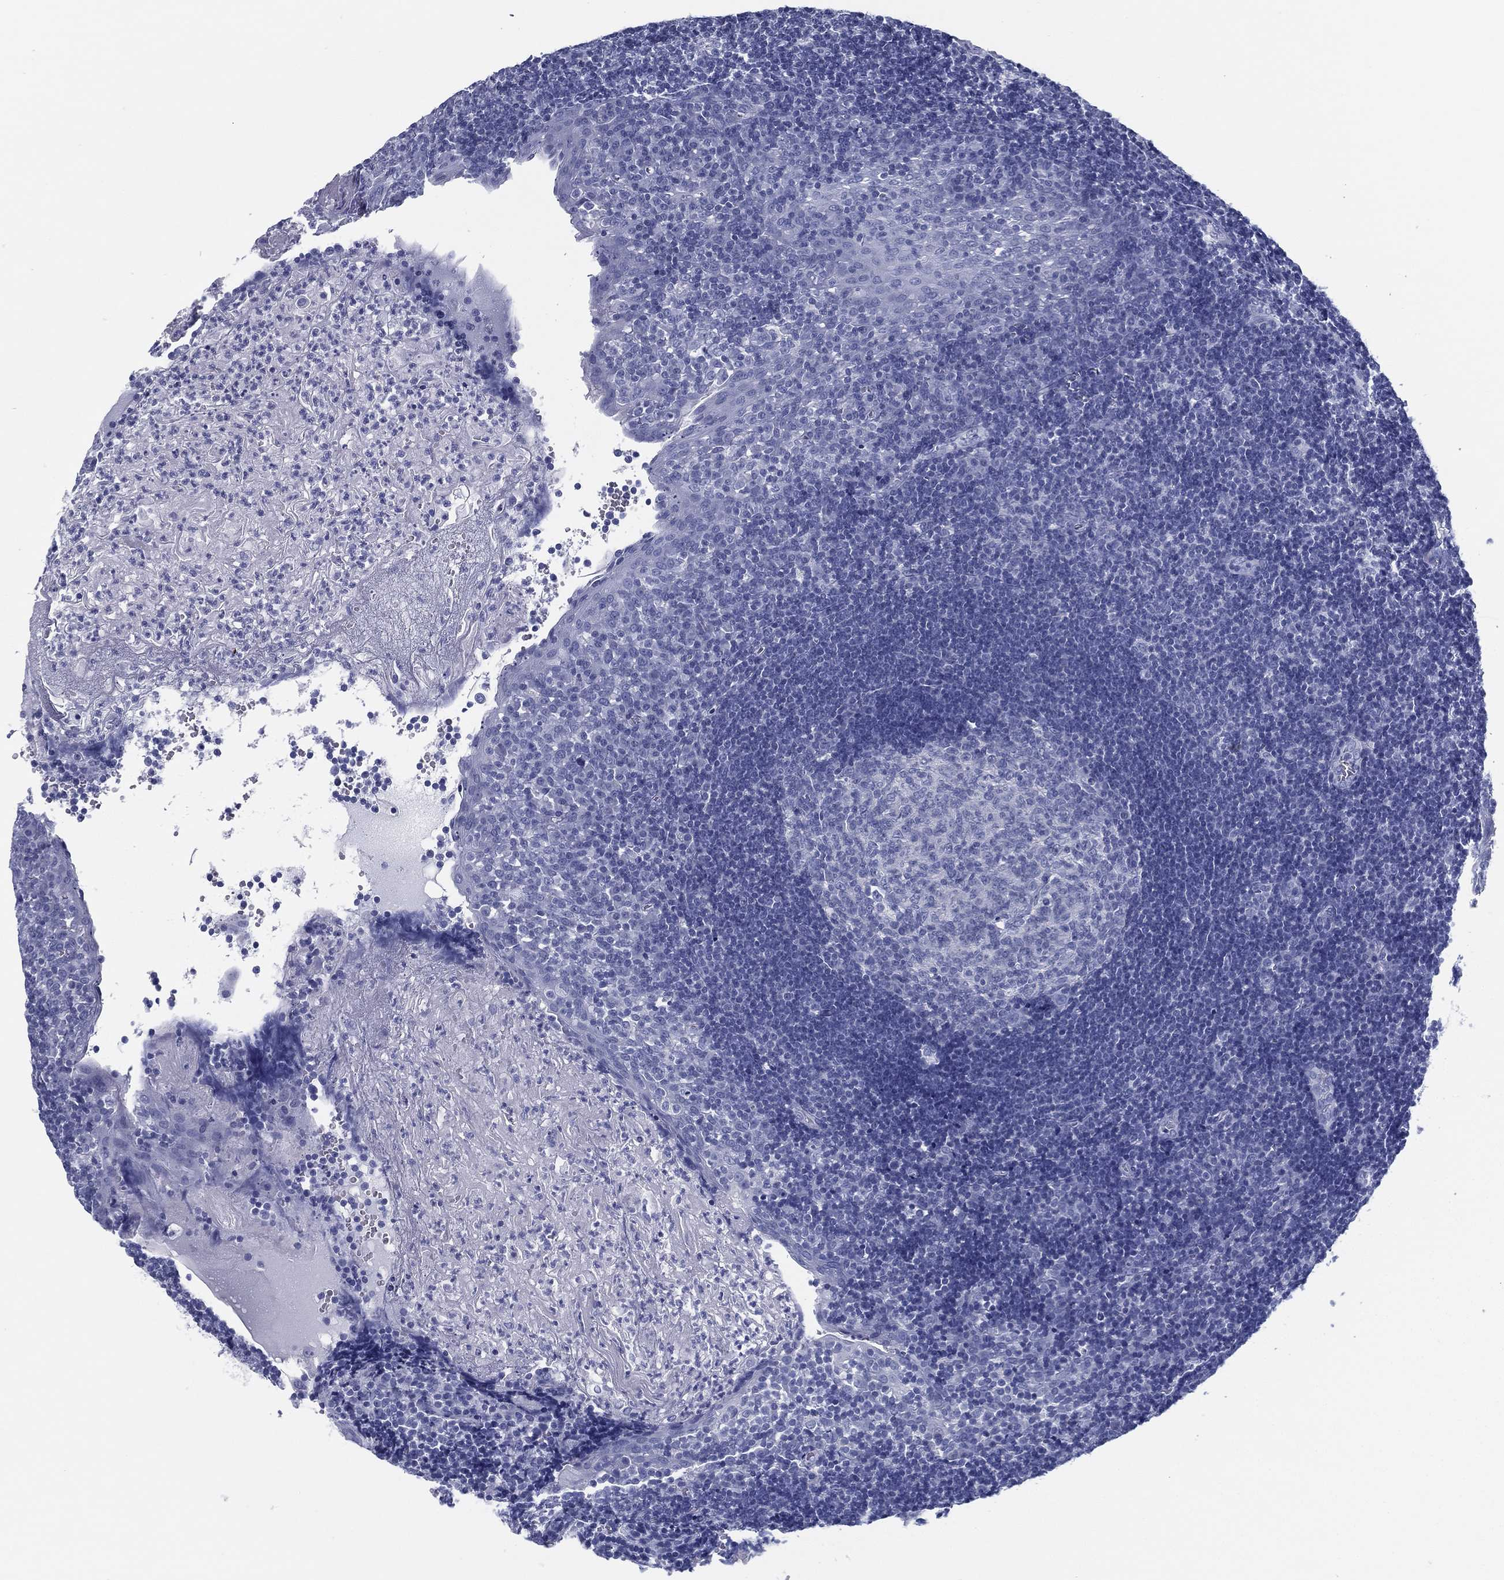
{"staining": {"intensity": "negative", "quantity": "none", "location": "none"}, "tissue": "tonsil", "cell_type": "Germinal center cells", "image_type": "normal", "snomed": [{"axis": "morphology", "description": "Normal tissue, NOS"}, {"axis": "topography", "description": "Tonsil"}], "caption": "High magnification brightfield microscopy of unremarkable tonsil stained with DAB (3,3'-diaminobenzidine) (brown) and counterstained with hematoxylin (blue): germinal center cells show no significant staining.", "gene": "TMEM252", "patient": {"sex": "female", "age": 13}}